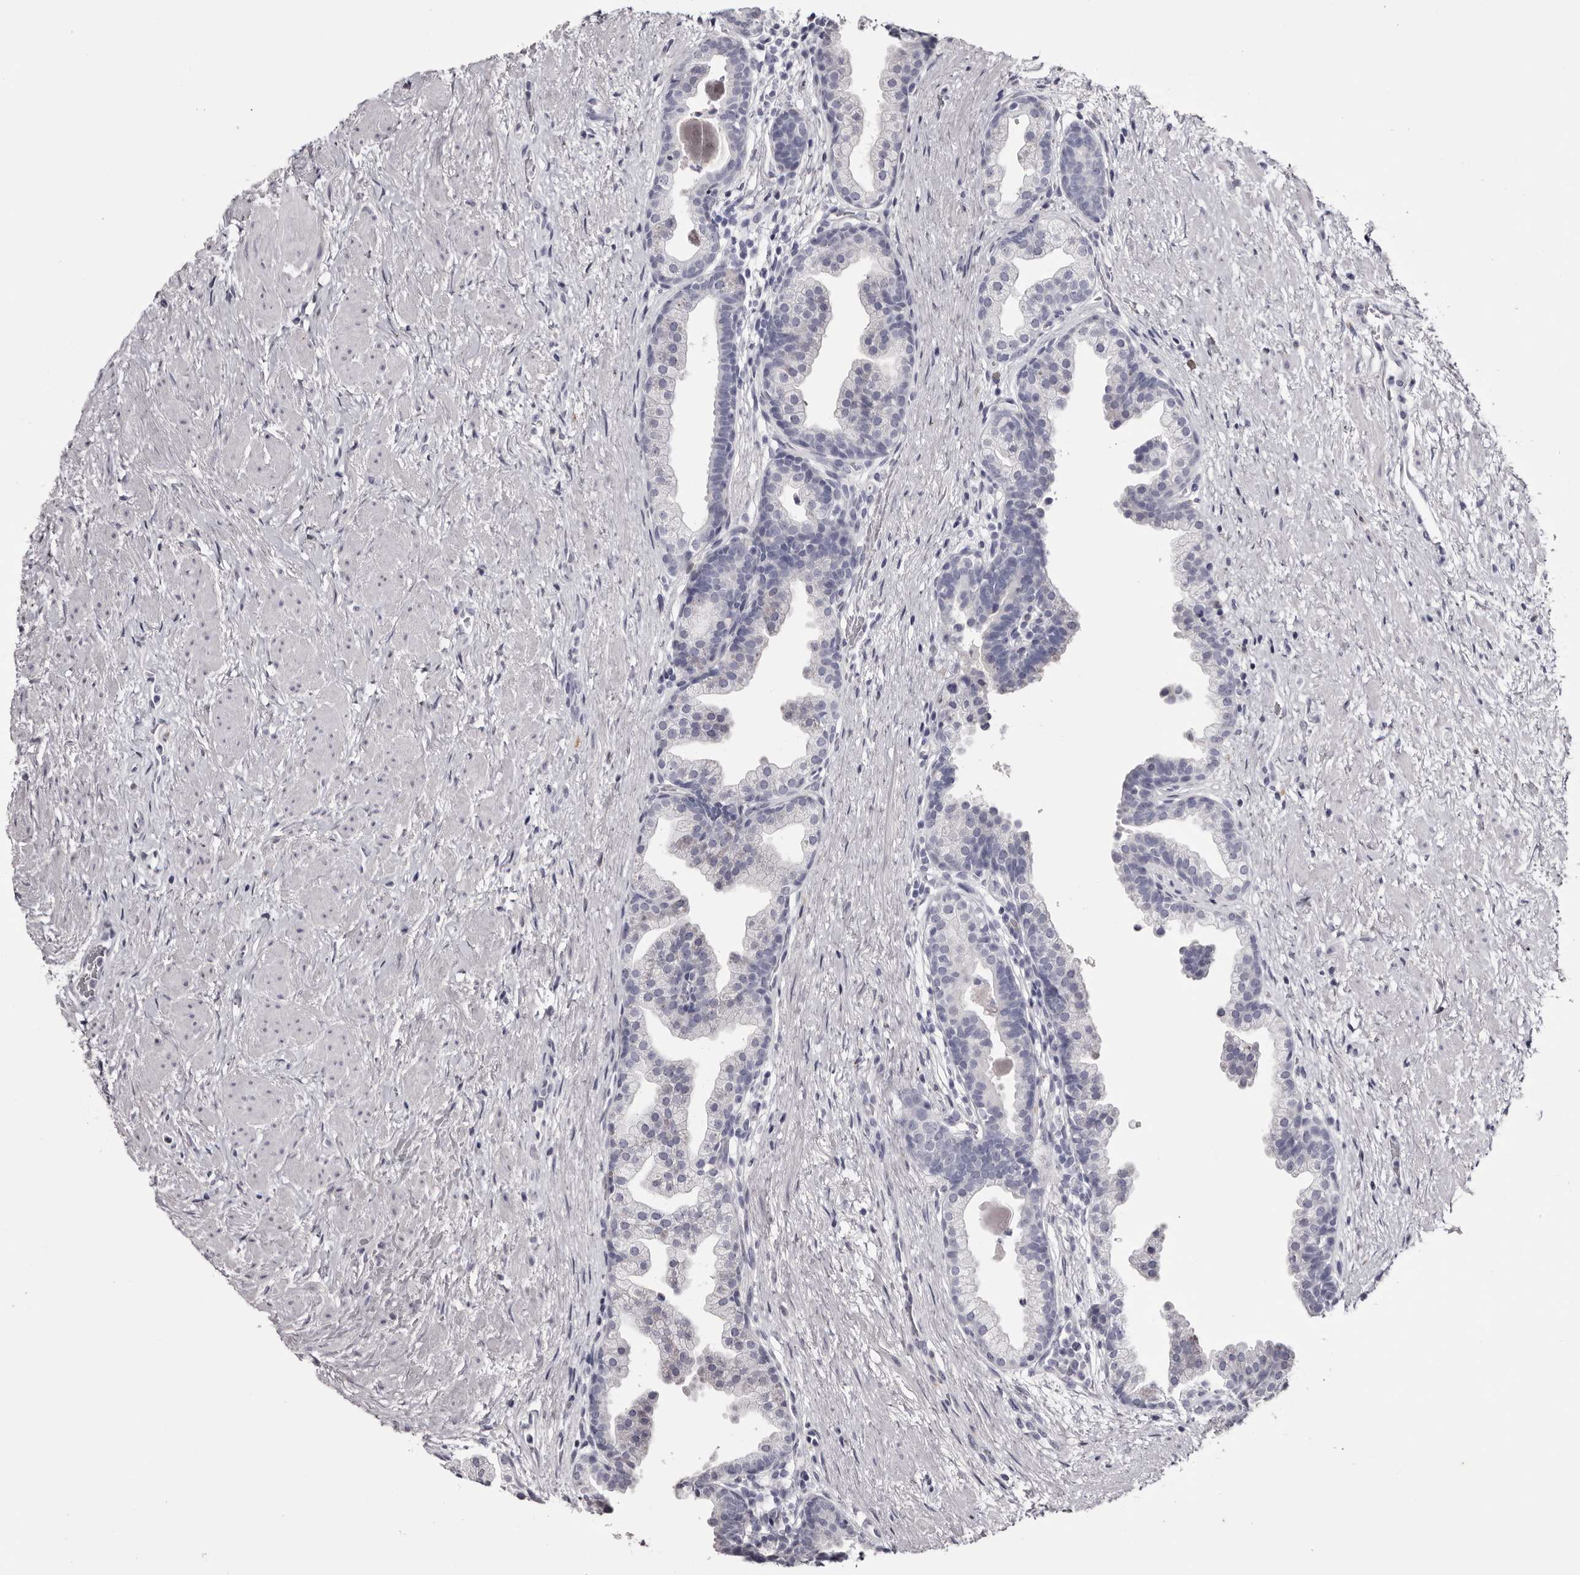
{"staining": {"intensity": "negative", "quantity": "none", "location": "none"}, "tissue": "prostate", "cell_type": "Glandular cells", "image_type": "normal", "snomed": [{"axis": "morphology", "description": "Normal tissue, NOS"}, {"axis": "topography", "description": "Prostate"}], "caption": "A micrograph of prostate stained for a protein displays no brown staining in glandular cells. The staining is performed using DAB brown chromogen with nuclei counter-stained in using hematoxylin.", "gene": "CA6", "patient": {"sex": "male", "age": 48}}